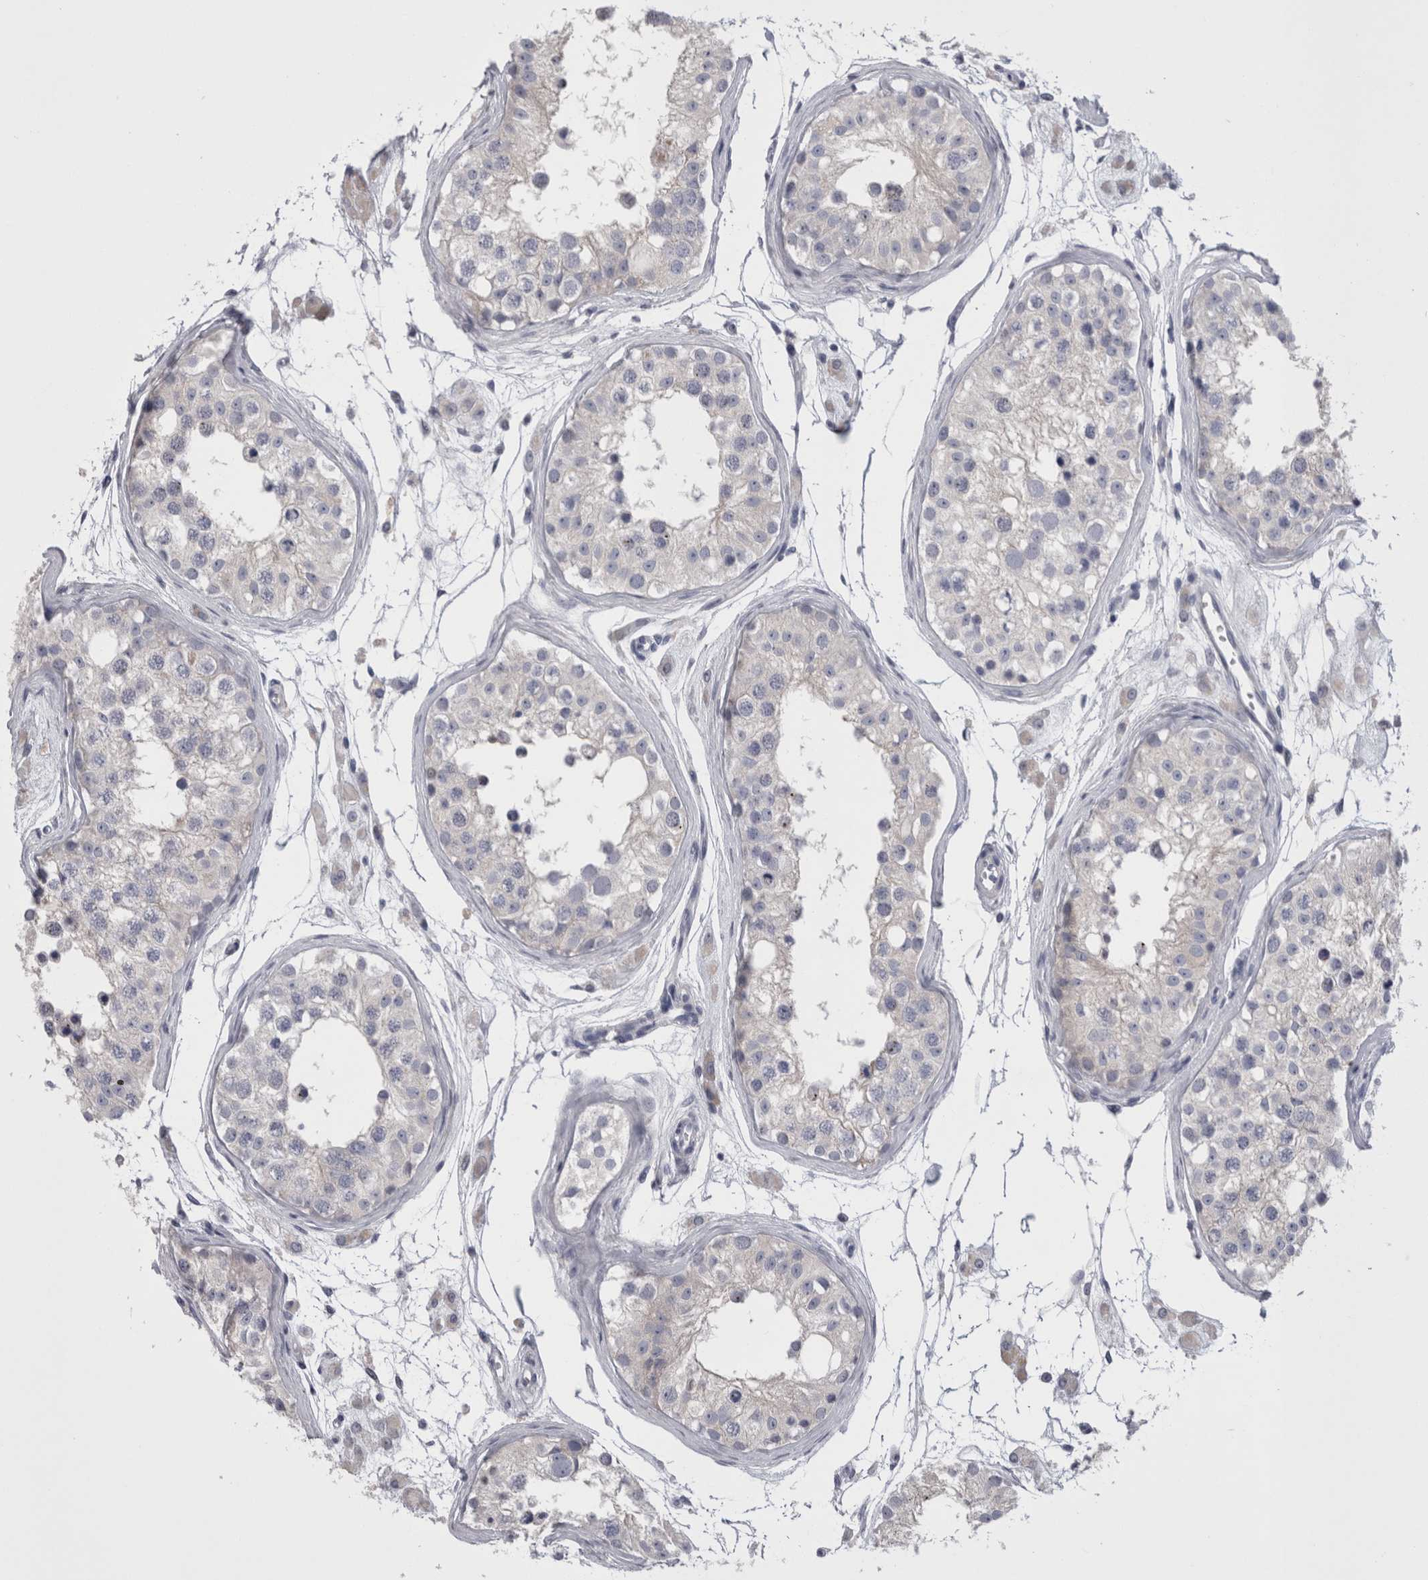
{"staining": {"intensity": "weak", "quantity": "<25%", "location": "cytoplasmic/membranous"}, "tissue": "testis", "cell_type": "Cells in seminiferous ducts", "image_type": "normal", "snomed": [{"axis": "morphology", "description": "Normal tissue, NOS"}, {"axis": "morphology", "description": "Adenocarcinoma, metastatic, NOS"}, {"axis": "topography", "description": "Testis"}], "caption": "DAB immunohistochemical staining of normal testis demonstrates no significant expression in cells in seminiferous ducts.", "gene": "PWP2", "patient": {"sex": "male", "age": 26}}